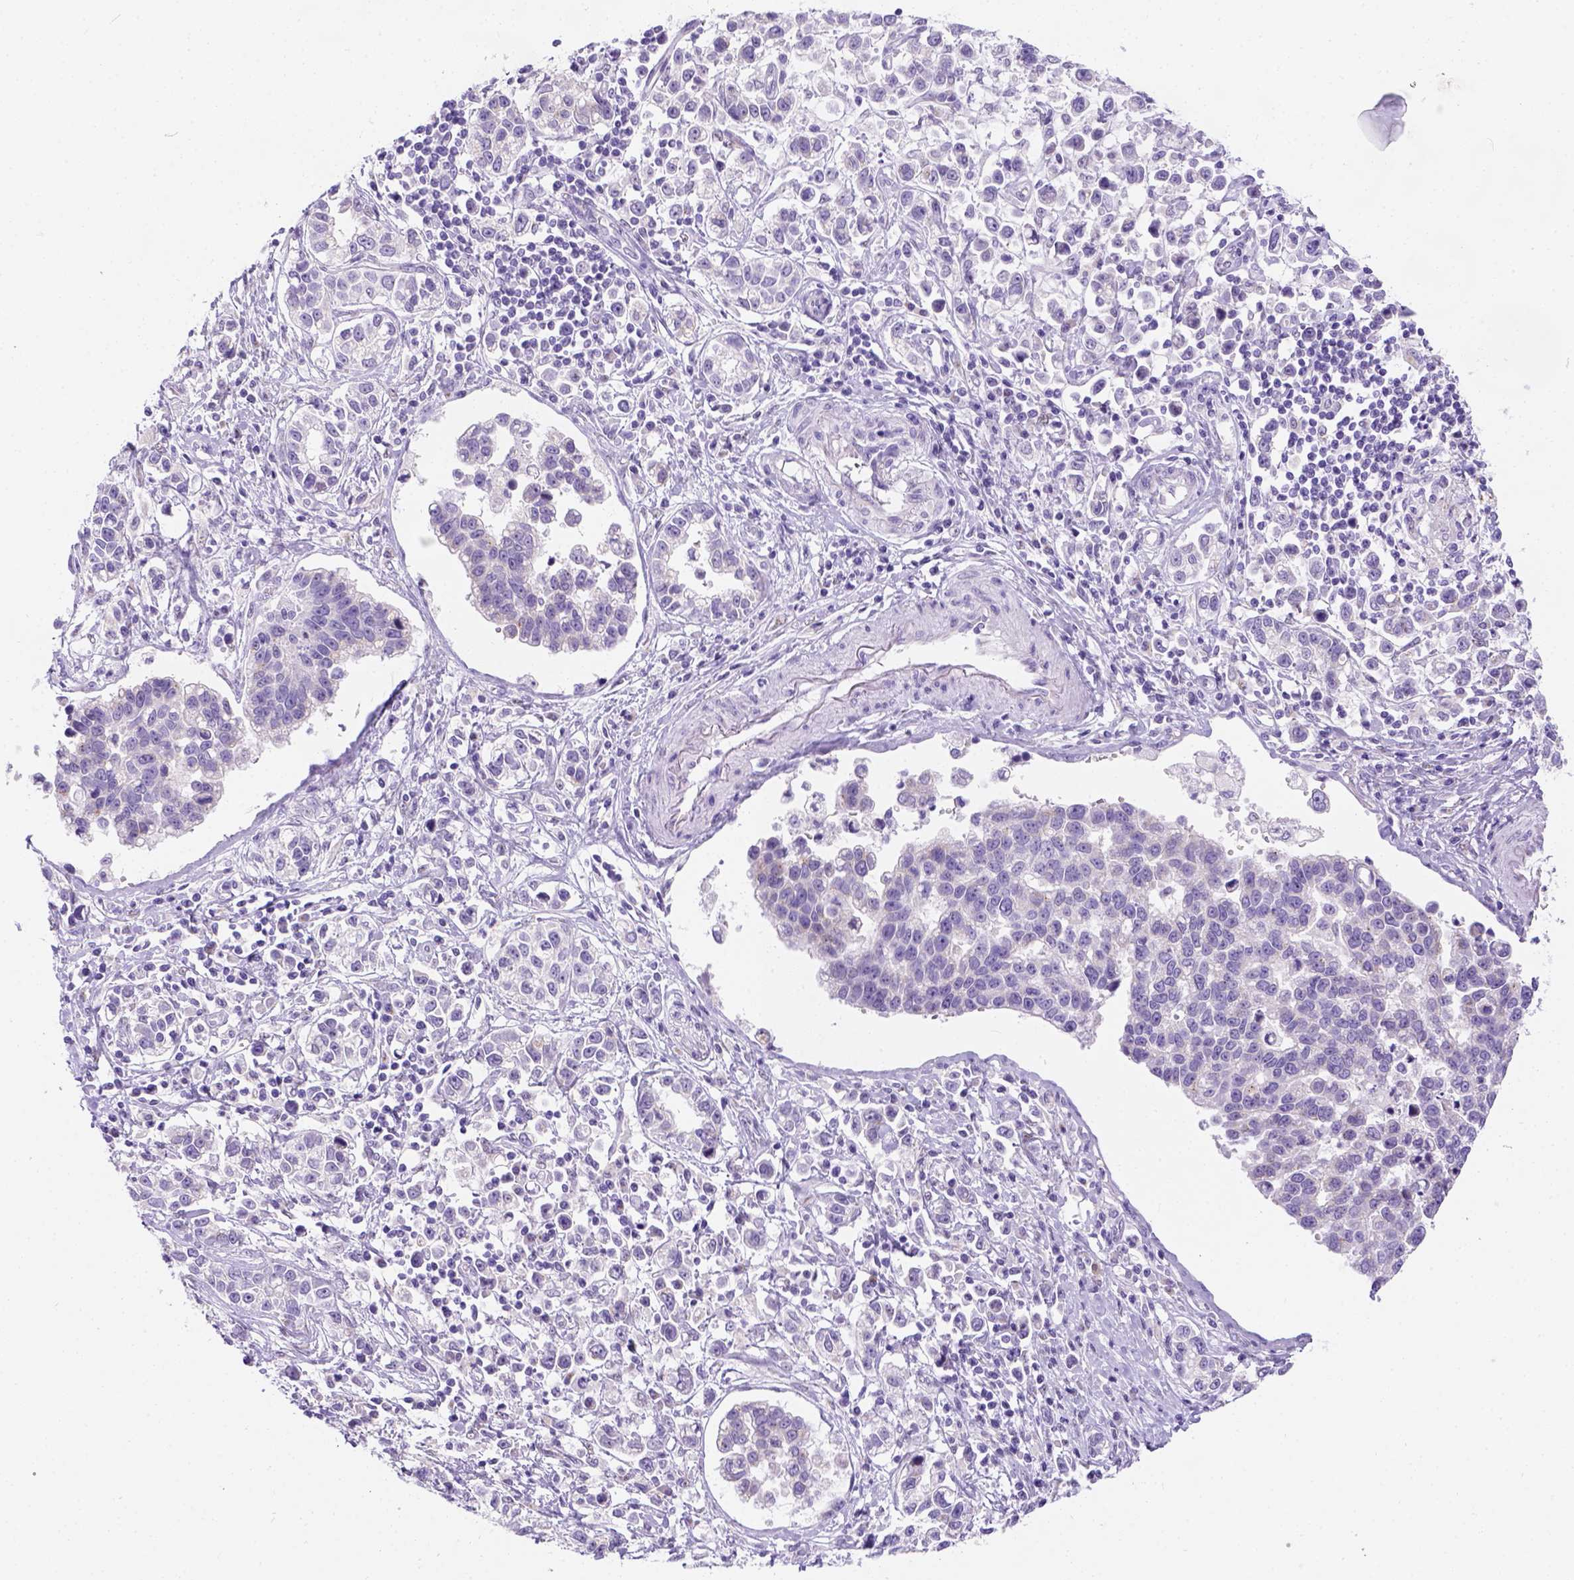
{"staining": {"intensity": "negative", "quantity": "none", "location": "none"}, "tissue": "stomach cancer", "cell_type": "Tumor cells", "image_type": "cancer", "snomed": [{"axis": "morphology", "description": "Adenocarcinoma, NOS"}, {"axis": "topography", "description": "Stomach"}], "caption": "Immunohistochemical staining of adenocarcinoma (stomach) reveals no significant expression in tumor cells.", "gene": "PHF7", "patient": {"sex": "male", "age": 93}}